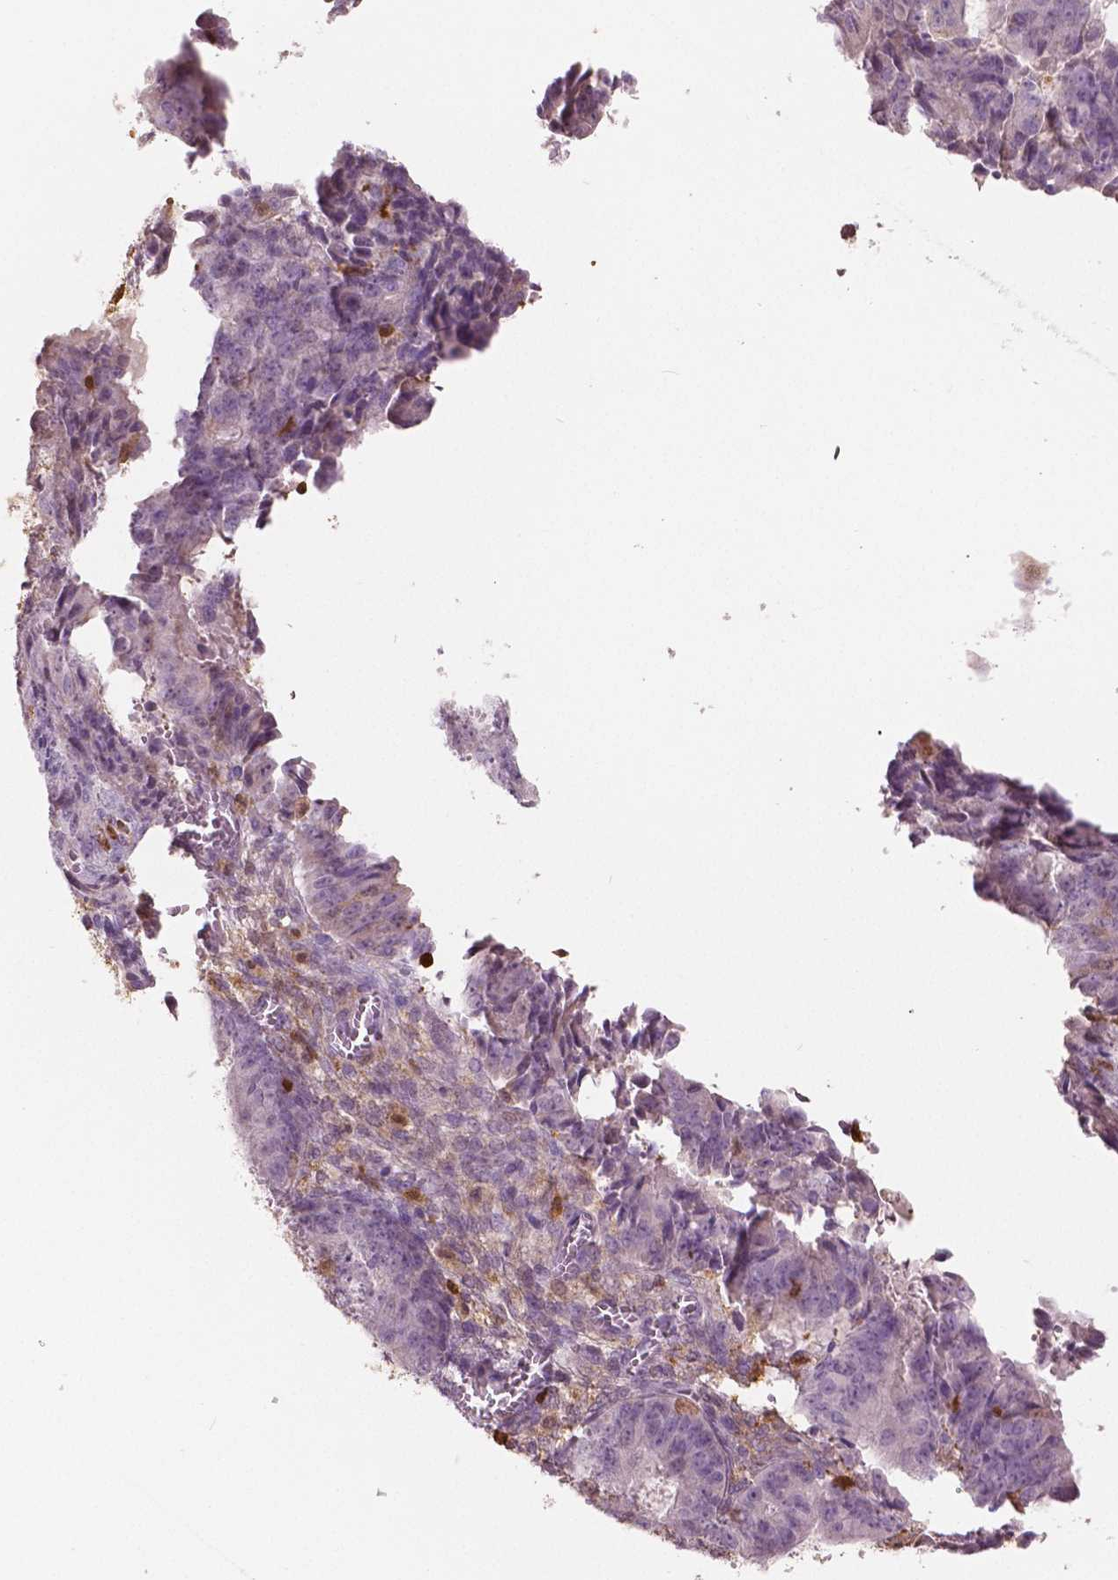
{"staining": {"intensity": "negative", "quantity": "none", "location": "none"}, "tissue": "ovarian cancer", "cell_type": "Tumor cells", "image_type": "cancer", "snomed": [{"axis": "morphology", "description": "Carcinoma, endometroid"}, {"axis": "topography", "description": "Ovary"}], "caption": "Endometroid carcinoma (ovarian) was stained to show a protein in brown. There is no significant staining in tumor cells. (DAB (3,3'-diaminobenzidine) immunohistochemistry (IHC) visualized using brightfield microscopy, high magnification).", "gene": "S100A4", "patient": {"sex": "female", "age": 42}}